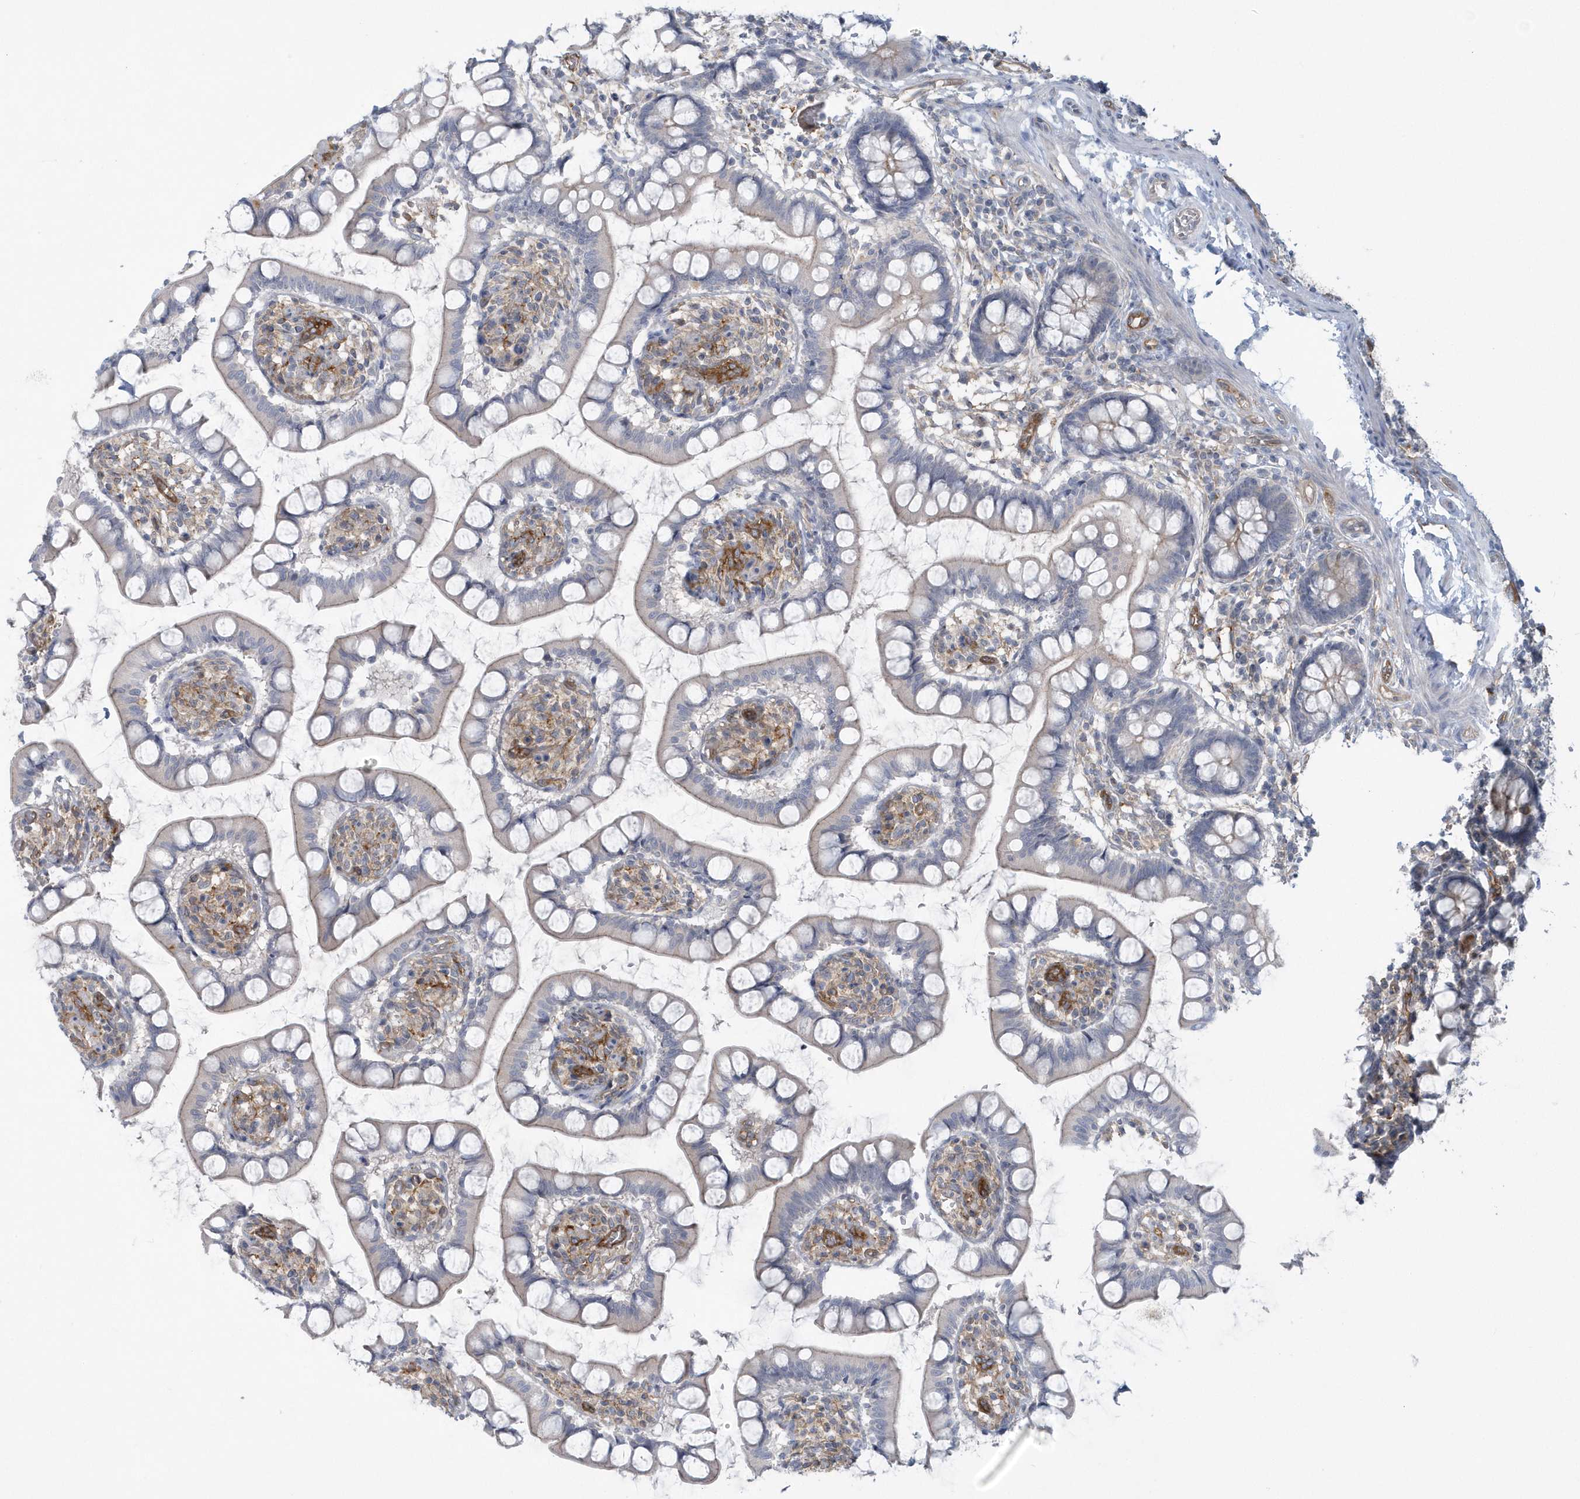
{"staining": {"intensity": "negative", "quantity": "none", "location": "none"}, "tissue": "small intestine", "cell_type": "Glandular cells", "image_type": "normal", "snomed": [{"axis": "morphology", "description": "Normal tissue, NOS"}, {"axis": "topography", "description": "Small intestine"}], "caption": "The image demonstrates no significant positivity in glandular cells of small intestine.", "gene": "RAI14", "patient": {"sex": "male", "age": 52}}